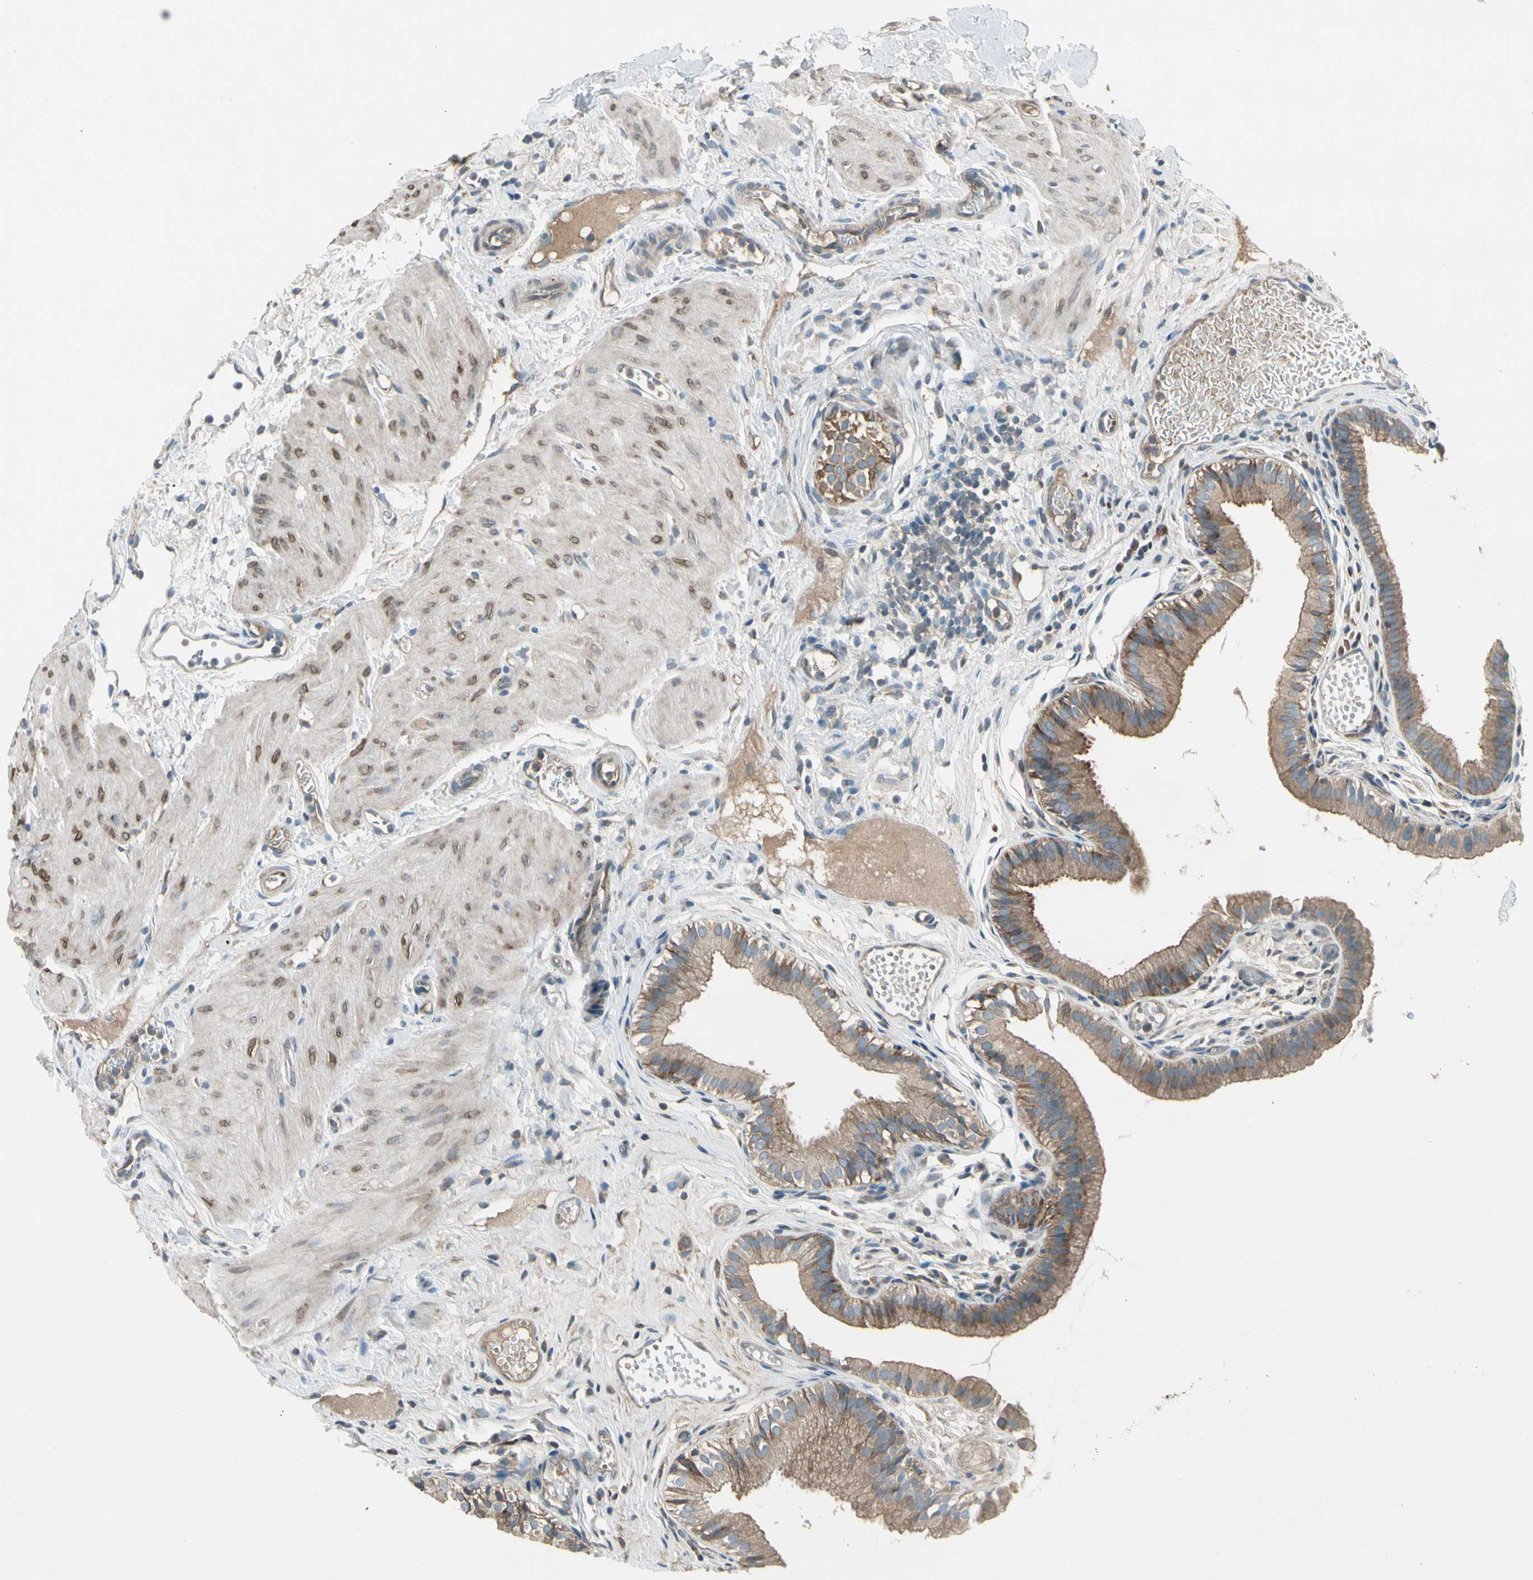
{"staining": {"intensity": "moderate", "quantity": ">75%", "location": "cytoplasmic/membranous"}, "tissue": "gallbladder", "cell_type": "Glandular cells", "image_type": "normal", "snomed": [{"axis": "morphology", "description": "Normal tissue, NOS"}, {"axis": "topography", "description": "Gallbladder"}], "caption": "The histopathology image displays staining of normal gallbladder, revealing moderate cytoplasmic/membranous protein expression (brown color) within glandular cells.", "gene": "PANK2", "patient": {"sex": "female", "age": 26}}